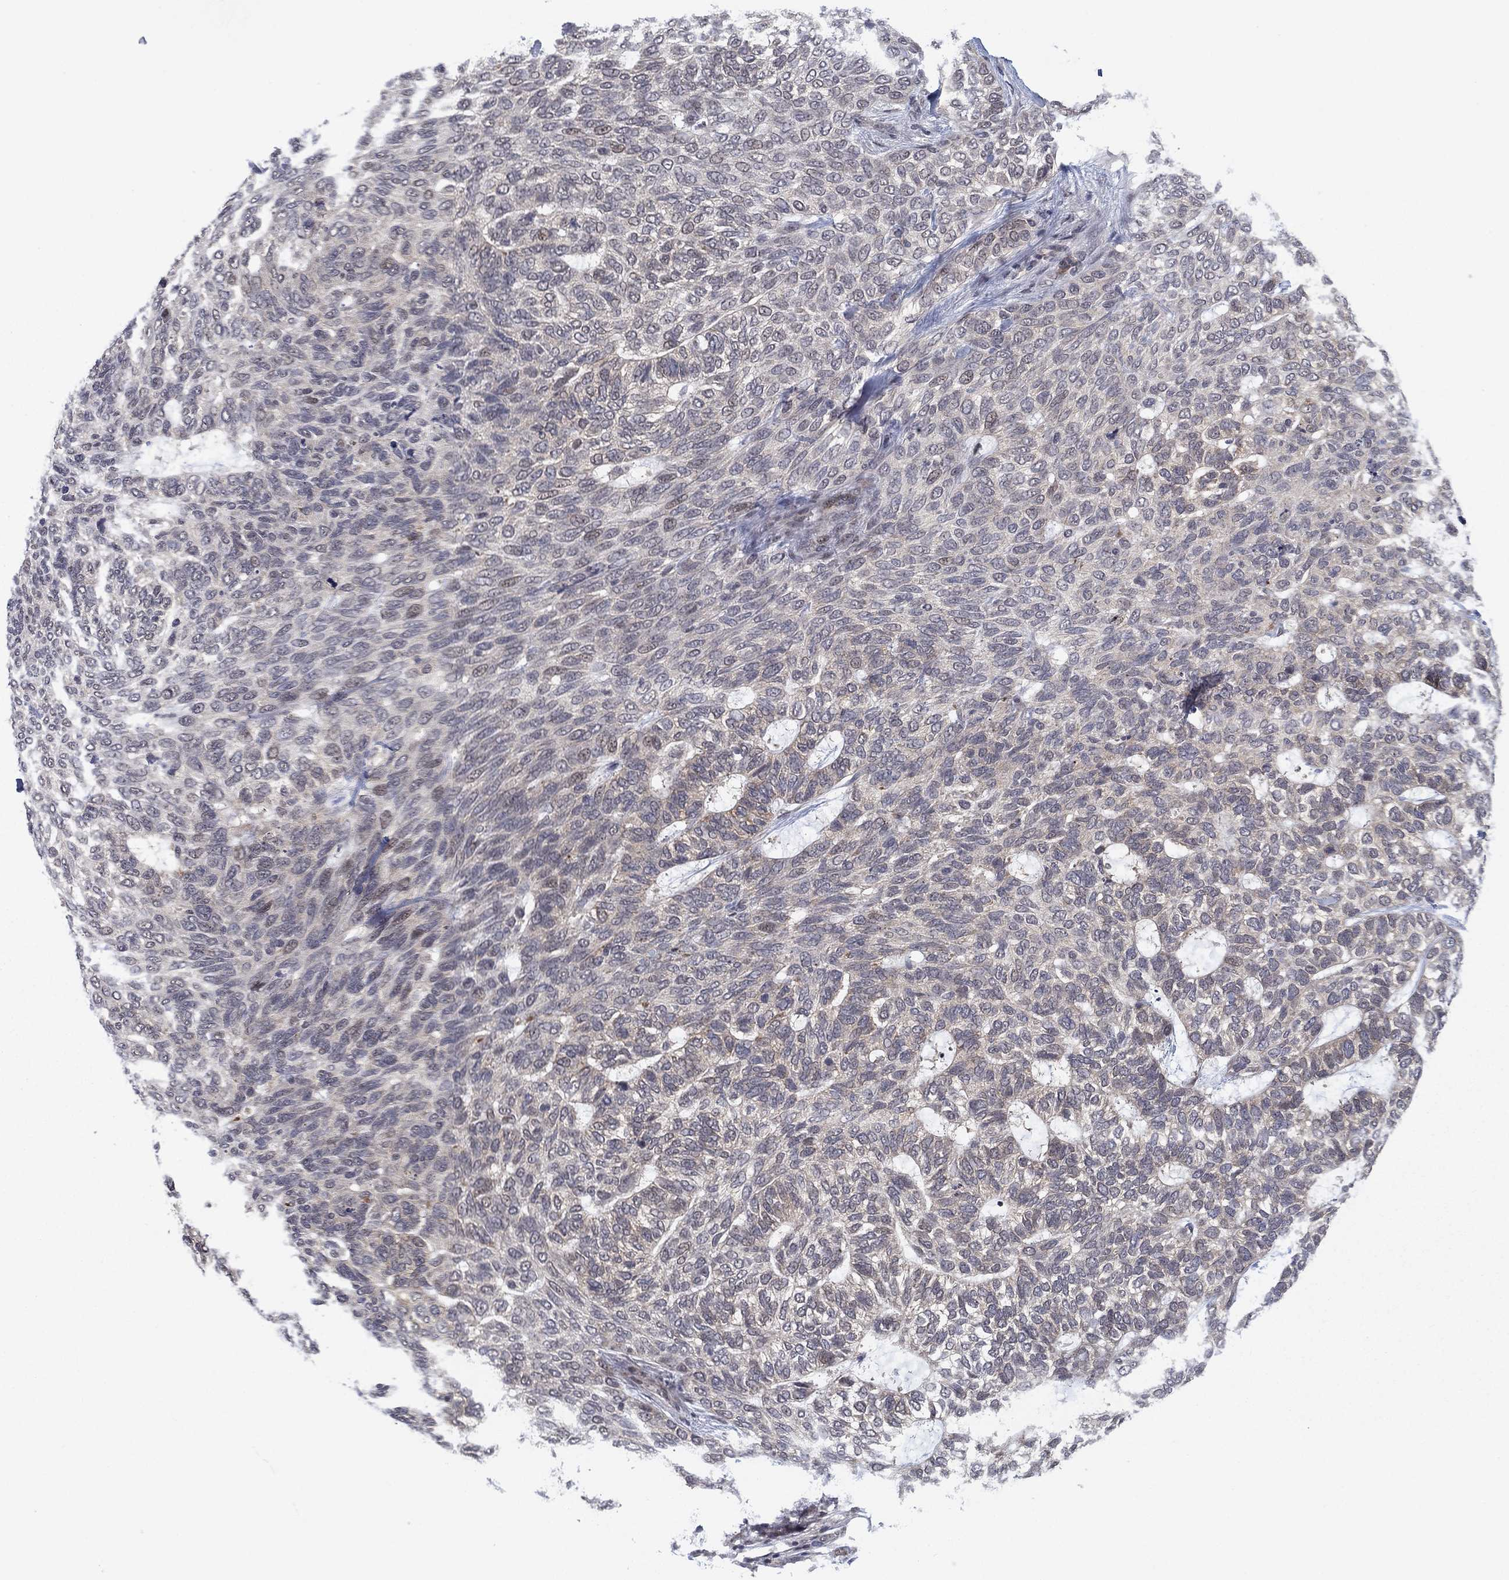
{"staining": {"intensity": "negative", "quantity": "none", "location": "none"}, "tissue": "skin cancer", "cell_type": "Tumor cells", "image_type": "cancer", "snomed": [{"axis": "morphology", "description": "Basal cell carcinoma"}, {"axis": "topography", "description": "Skin"}], "caption": "This is a photomicrograph of immunohistochemistry (IHC) staining of skin cancer (basal cell carcinoma), which shows no expression in tumor cells.", "gene": "ZNF395", "patient": {"sex": "female", "age": 65}}